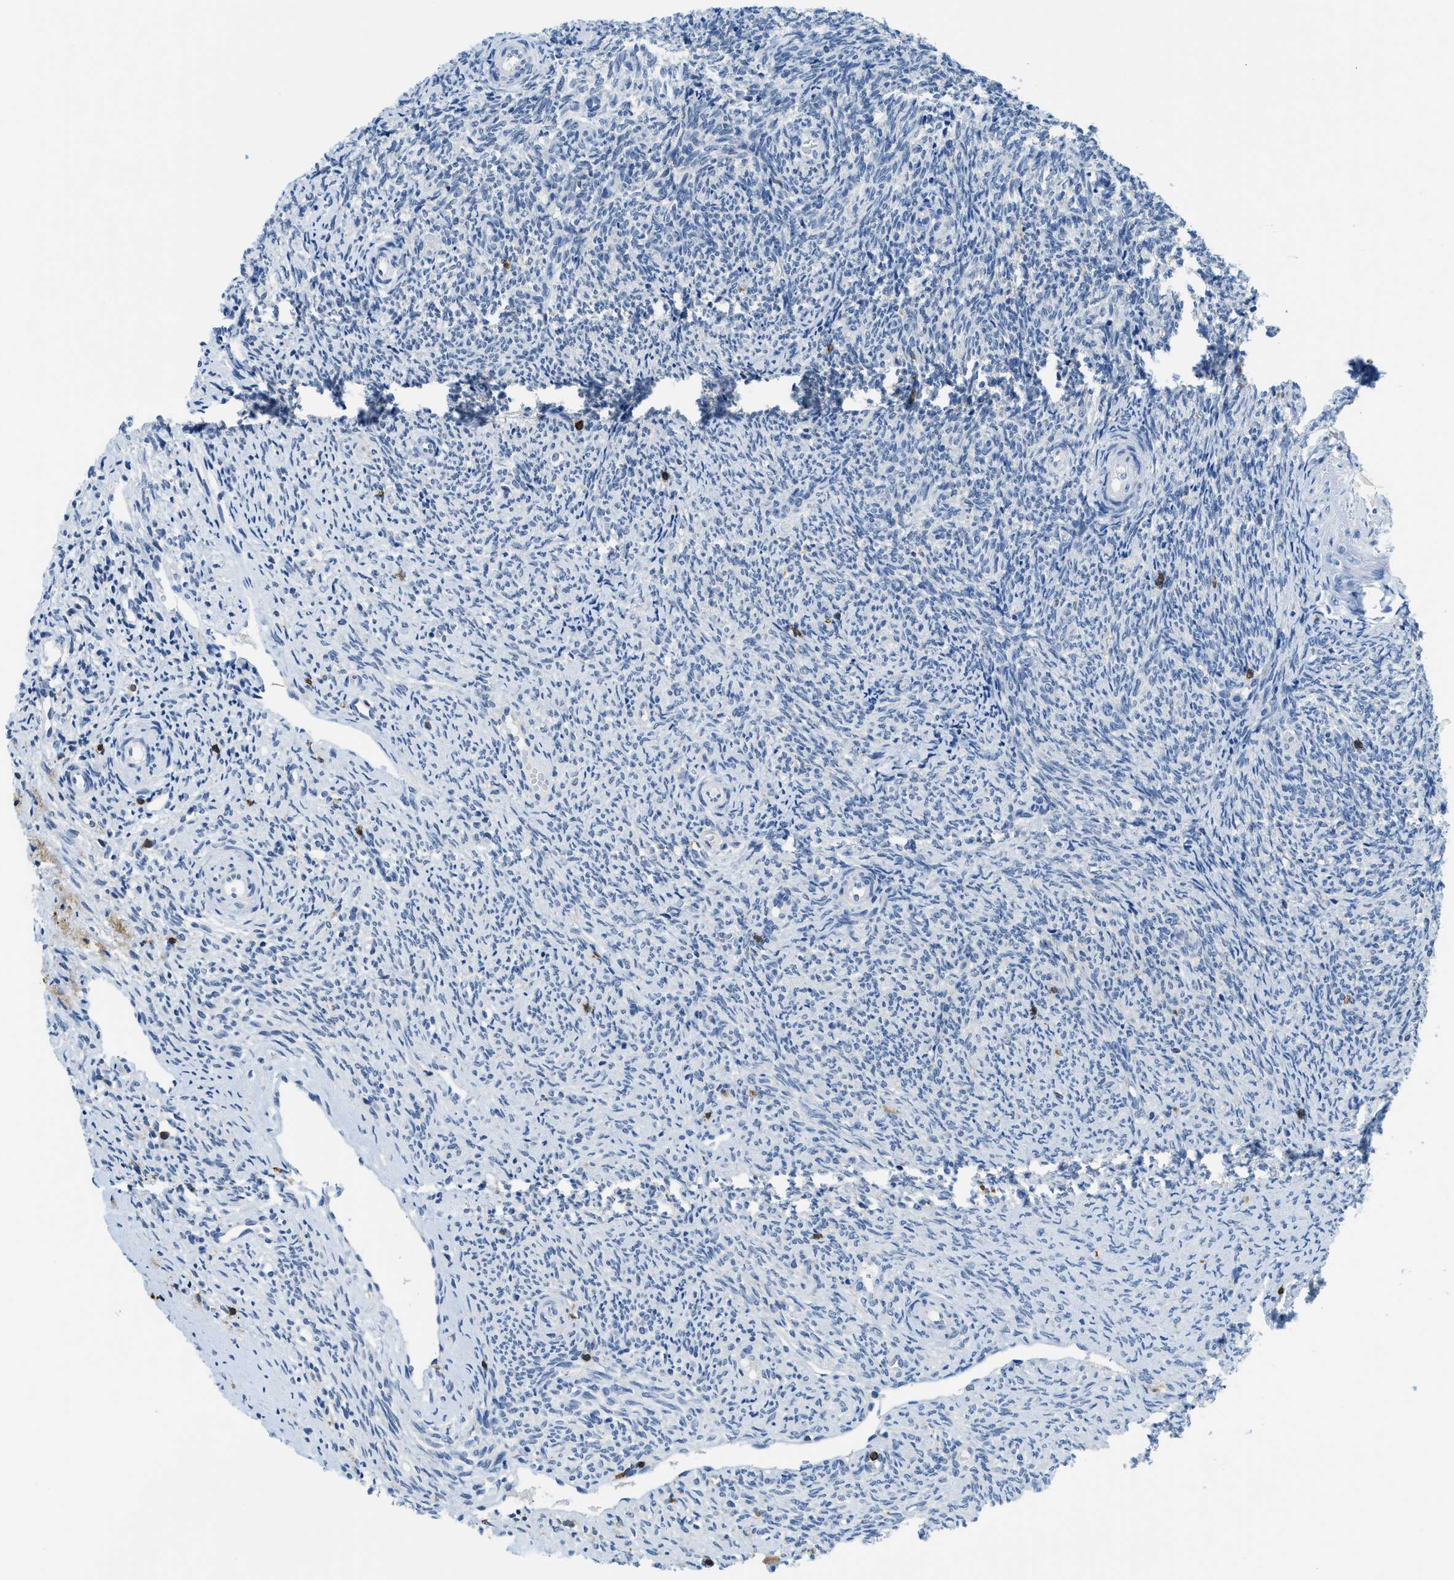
{"staining": {"intensity": "weak", "quantity": "<25%", "location": "nuclear"}, "tissue": "ovary", "cell_type": "Follicle cells", "image_type": "normal", "snomed": [{"axis": "morphology", "description": "Normal tissue, NOS"}, {"axis": "topography", "description": "Ovary"}], "caption": "Immunohistochemistry histopathology image of benign ovary stained for a protein (brown), which displays no expression in follicle cells.", "gene": "FAM151A", "patient": {"sex": "female", "age": 41}}